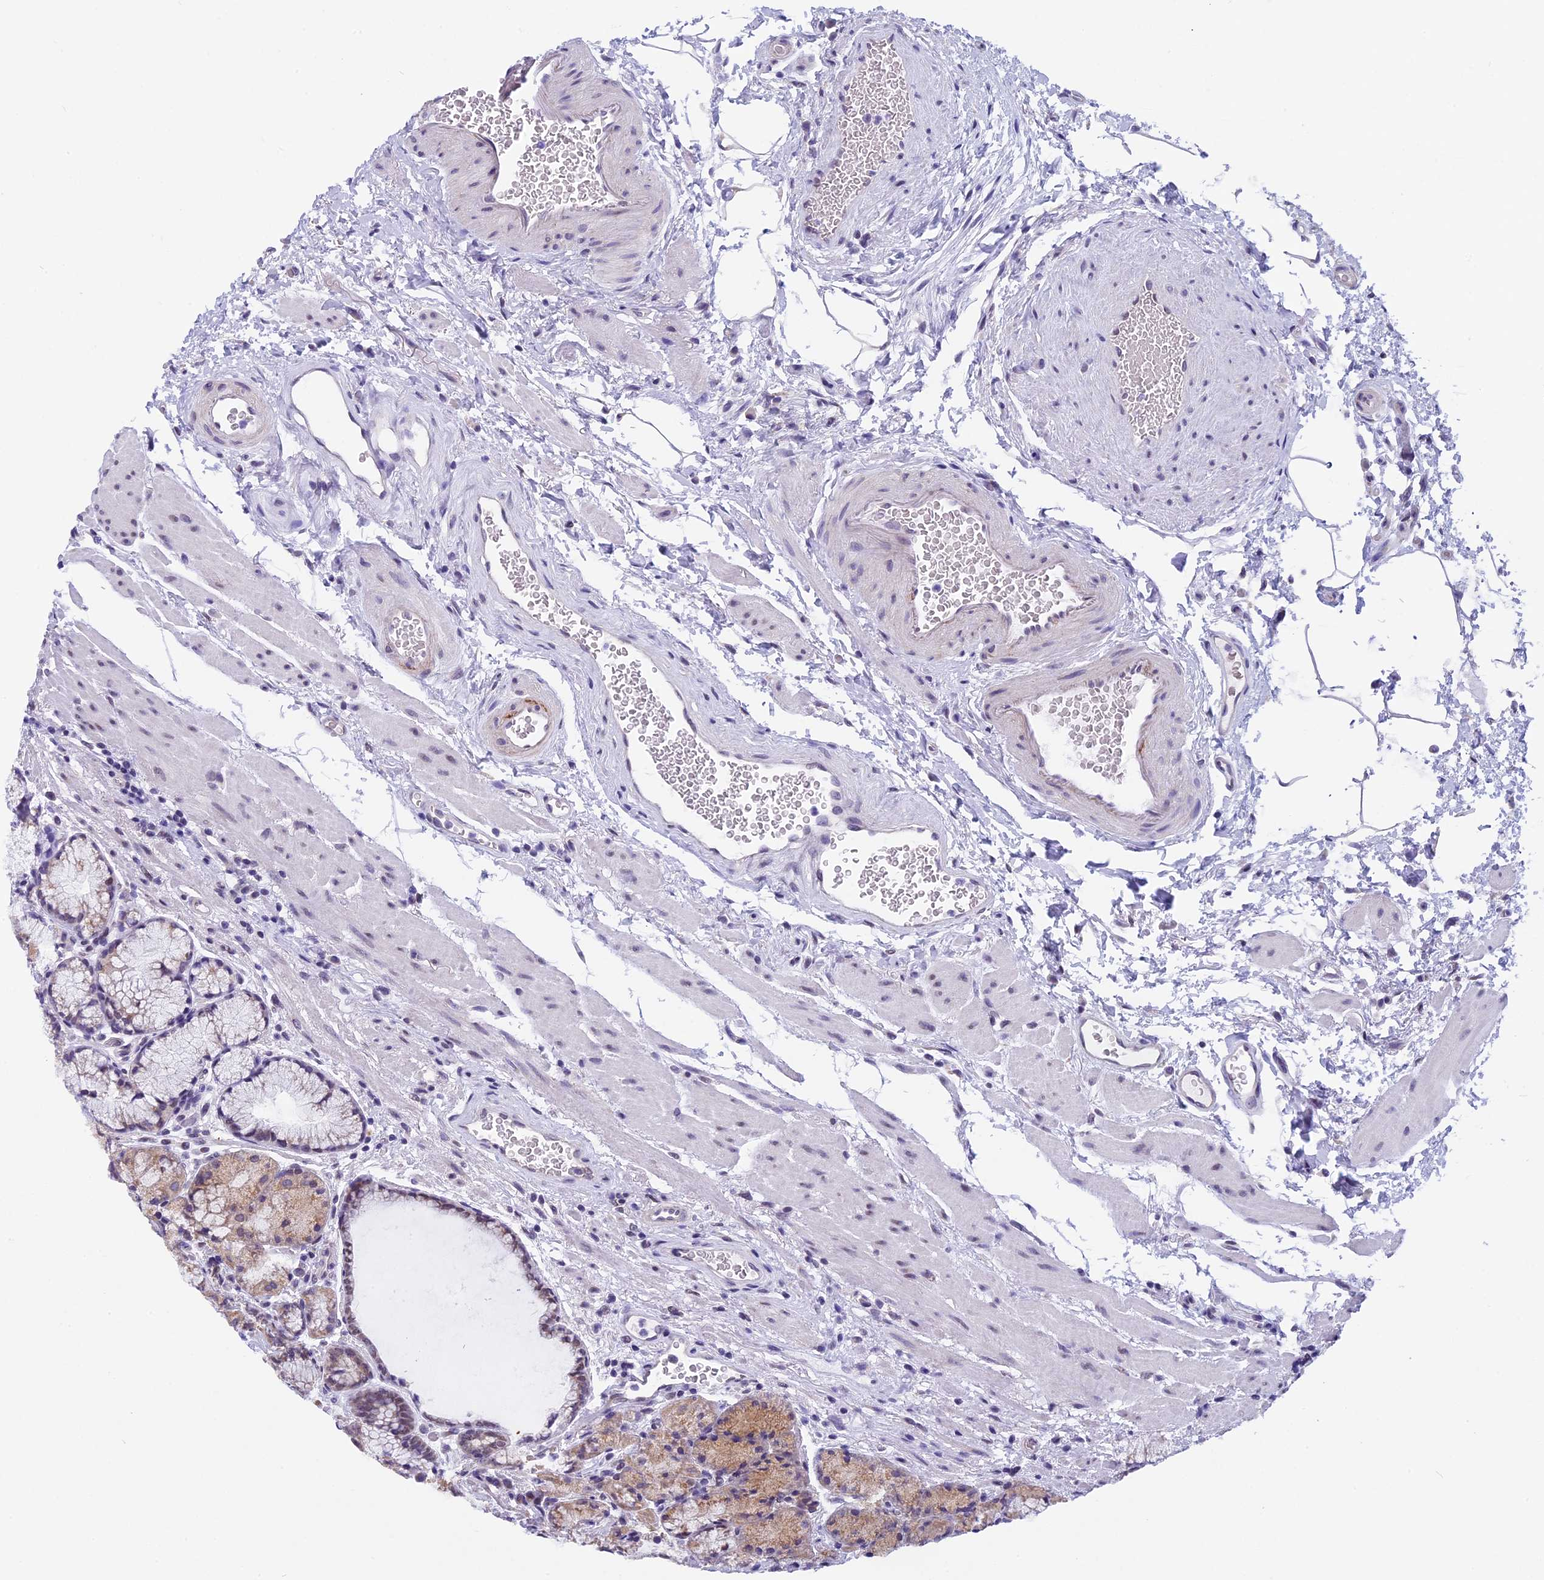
{"staining": {"intensity": "moderate", "quantity": ">75%", "location": "cytoplasmic/membranous,nuclear"}, "tissue": "stomach", "cell_type": "Glandular cells", "image_type": "normal", "snomed": [{"axis": "morphology", "description": "Normal tissue, NOS"}, {"axis": "topography", "description": "Stomach"}], "caption": "Protein expression analysis of normal stomach demonstrates moderate cytoplasmic/membranous,nuclear positivity in approximately >75% of glandular cells.", "gene": "ZNF317", "patient": {"sex": "male", "age": 63}}